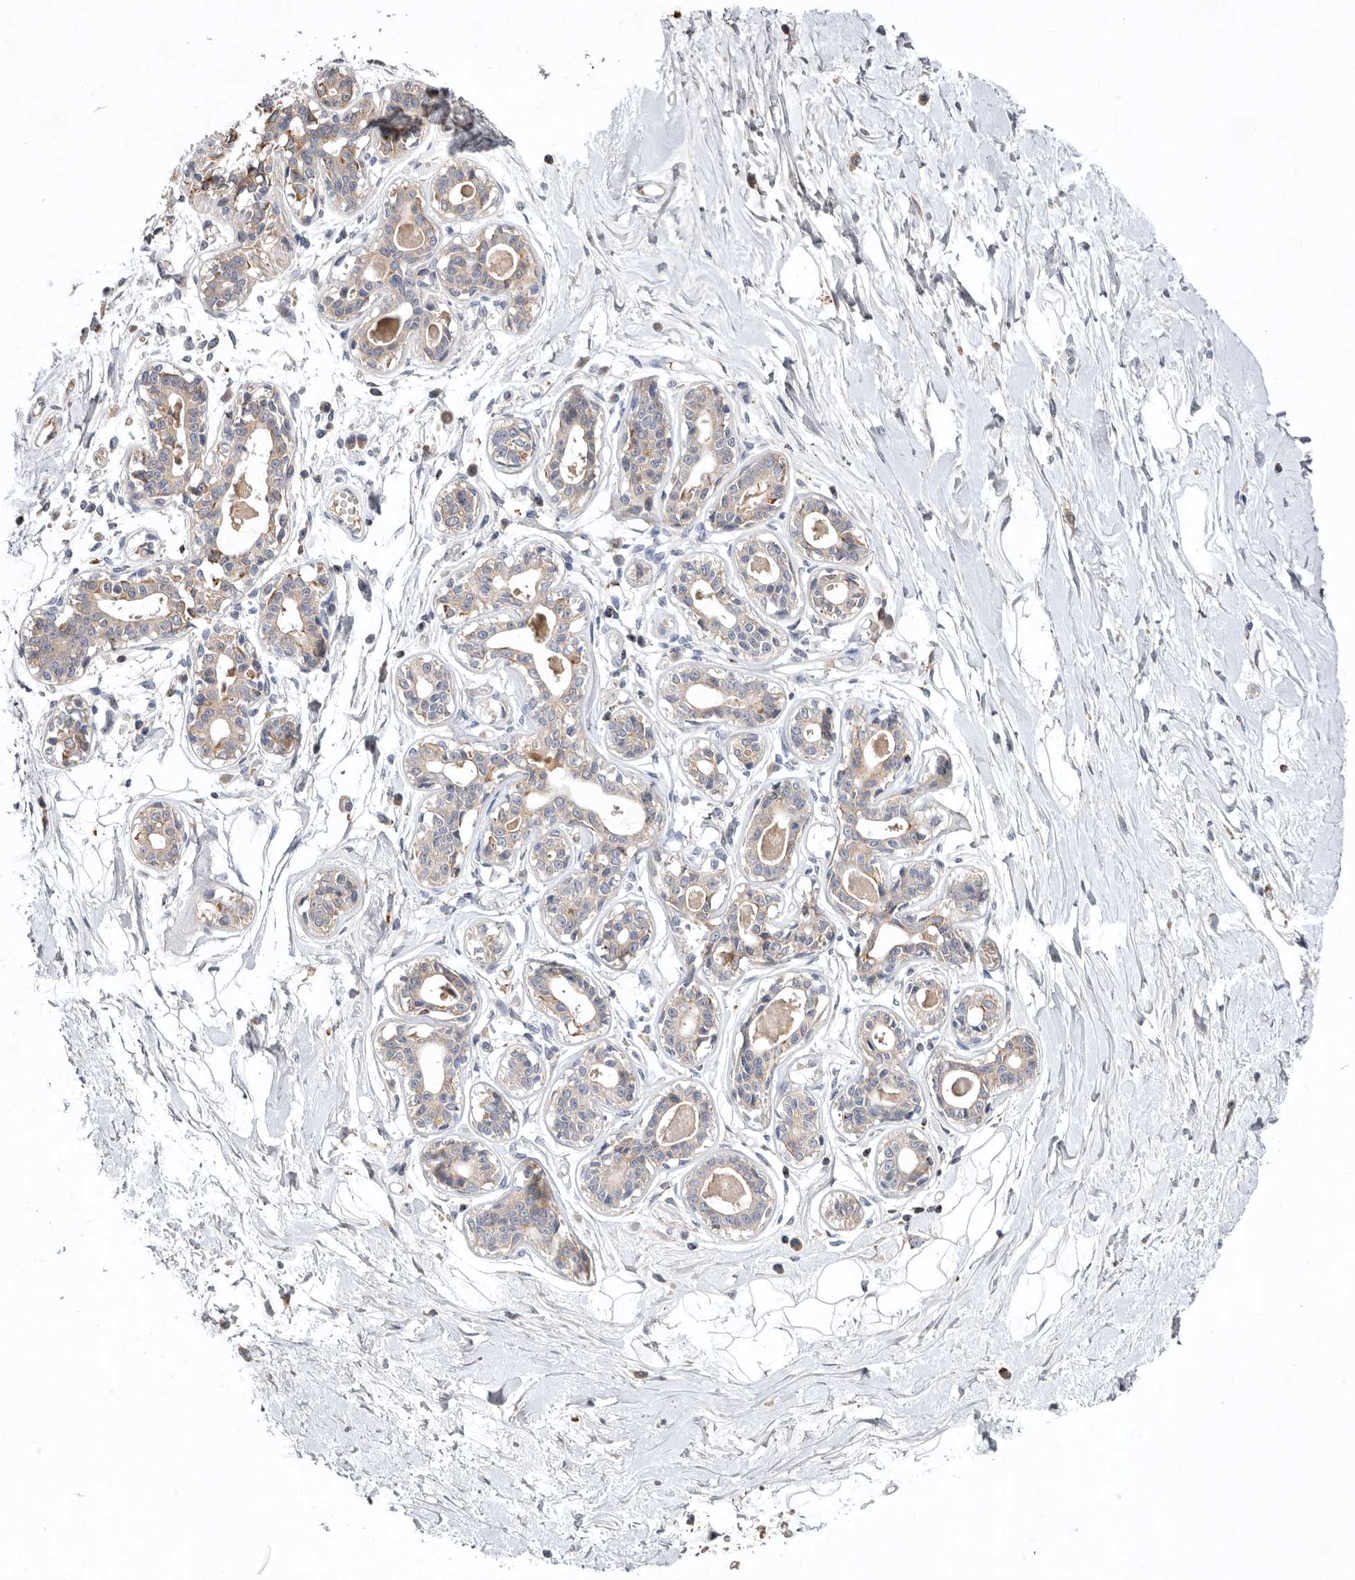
{"staining": {"intensity": "negative", "quantity": "none", "location": "none"}, "tissue": "breast", "cell_type": "Adipocytes", "image_type": "normal", "snomed": [{"axis": "morphology", "description": "Normal tissue, NOS"}, {"axis": "topography", "description": "Breast"}], "caption": "The IHC micrograph has no significant expression in adipocytes of breast.", "gene": "TNFSF14", "patient": {"sex": "female", "age": 45}}